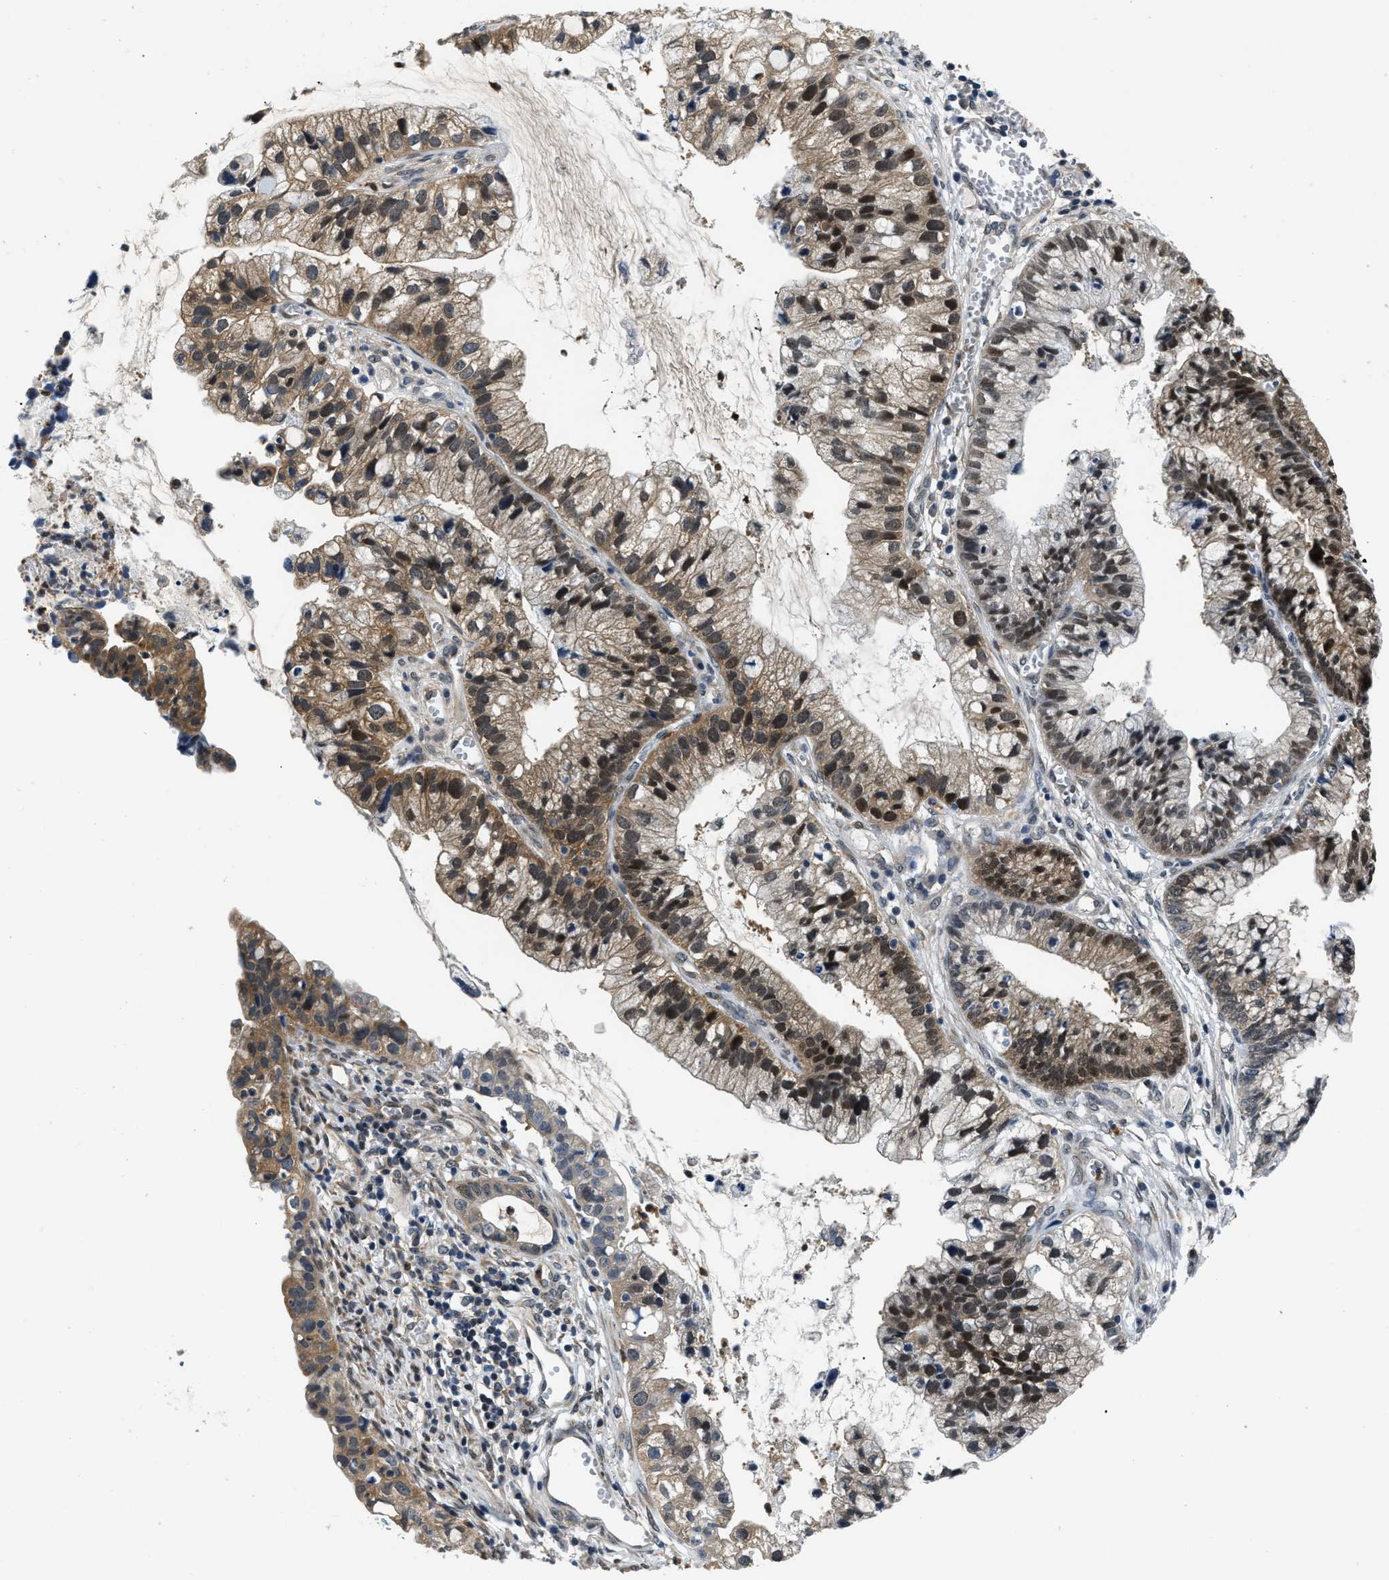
{"staining": {"intensity": "moderate", "quantity": ">75%", "location": "cytoplasmic/membranous,nuclear"}, "tissue": "cervical cancer", "cell_type": "Tumor cells", "image_type": "cancer", "snomed": [{"axis": "morphology", "description": "Adenocarcinoma, NOS"}, {"axis": "topography", "description": "Cervix"}], "caption": "Immunohistochemical staining of human cervical cancer (adenocarcinoma) reveals medium levels of moderate cytoplasmic/membranous and nuclear staining in approximately >75% of tumor cells.", "gene": "SMAD4", "patient": {"sex": "female", "age": 44}}